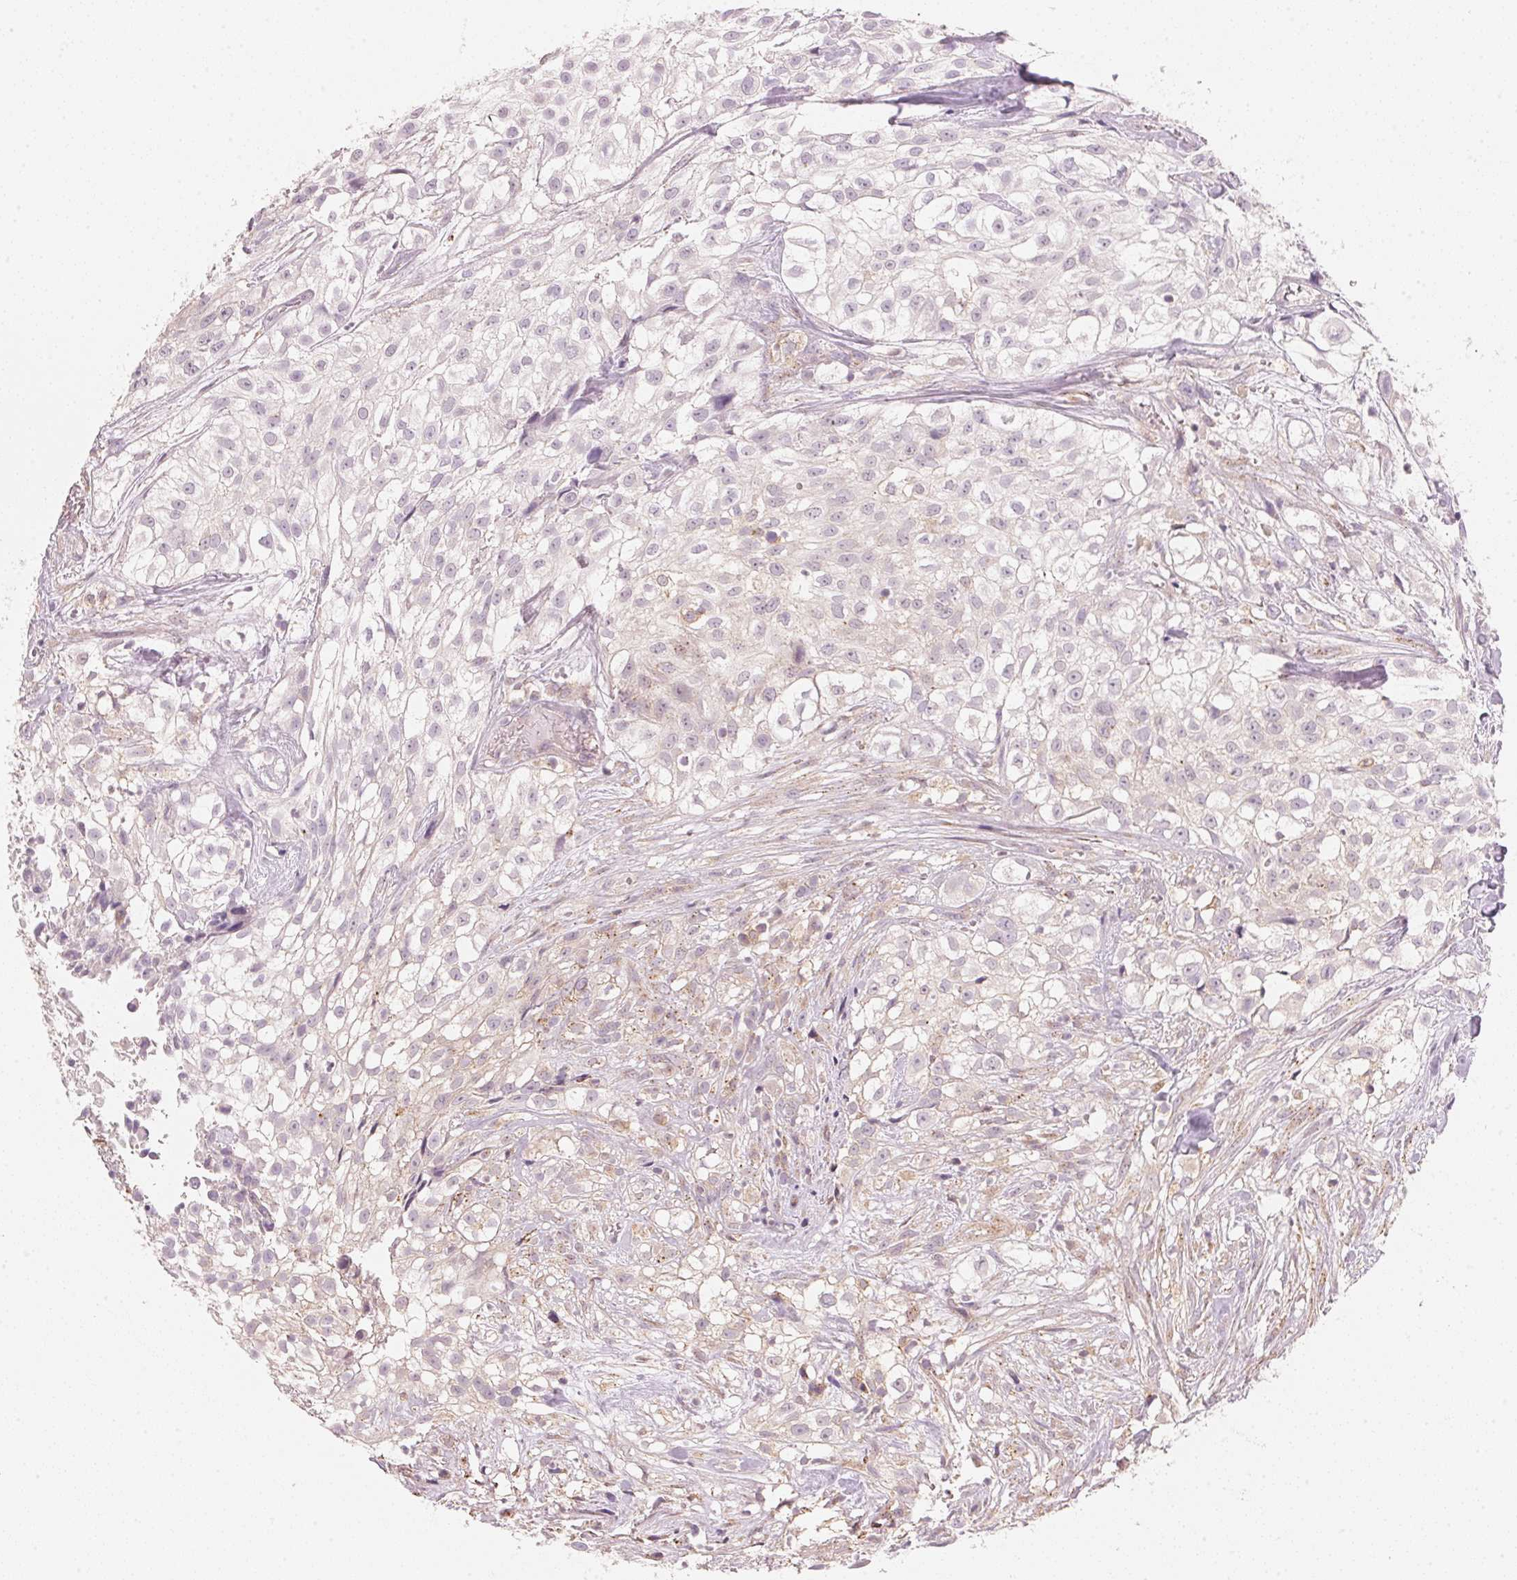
{"staining": {"intensity": "negative", "quantity": "none", "location": "none"}, "tissue": "urothelial cancer", "cell_type": "Tumor cells", "image_type": "cancer", "snomed": [{"axis": "morphology", "description": "Urothelial carcinoma, High grade"}, {"axis": "topography", "description": "Urinary bladder"}], "caption": "Immunohistochemistry (IHC) image of neoplastic tissue: urothelial cancer stained with DAB demonstrates no significant protein positivity in tumor cells.", "gene": "HOXB13", "patient": {"sex": "male", "age": 56}}